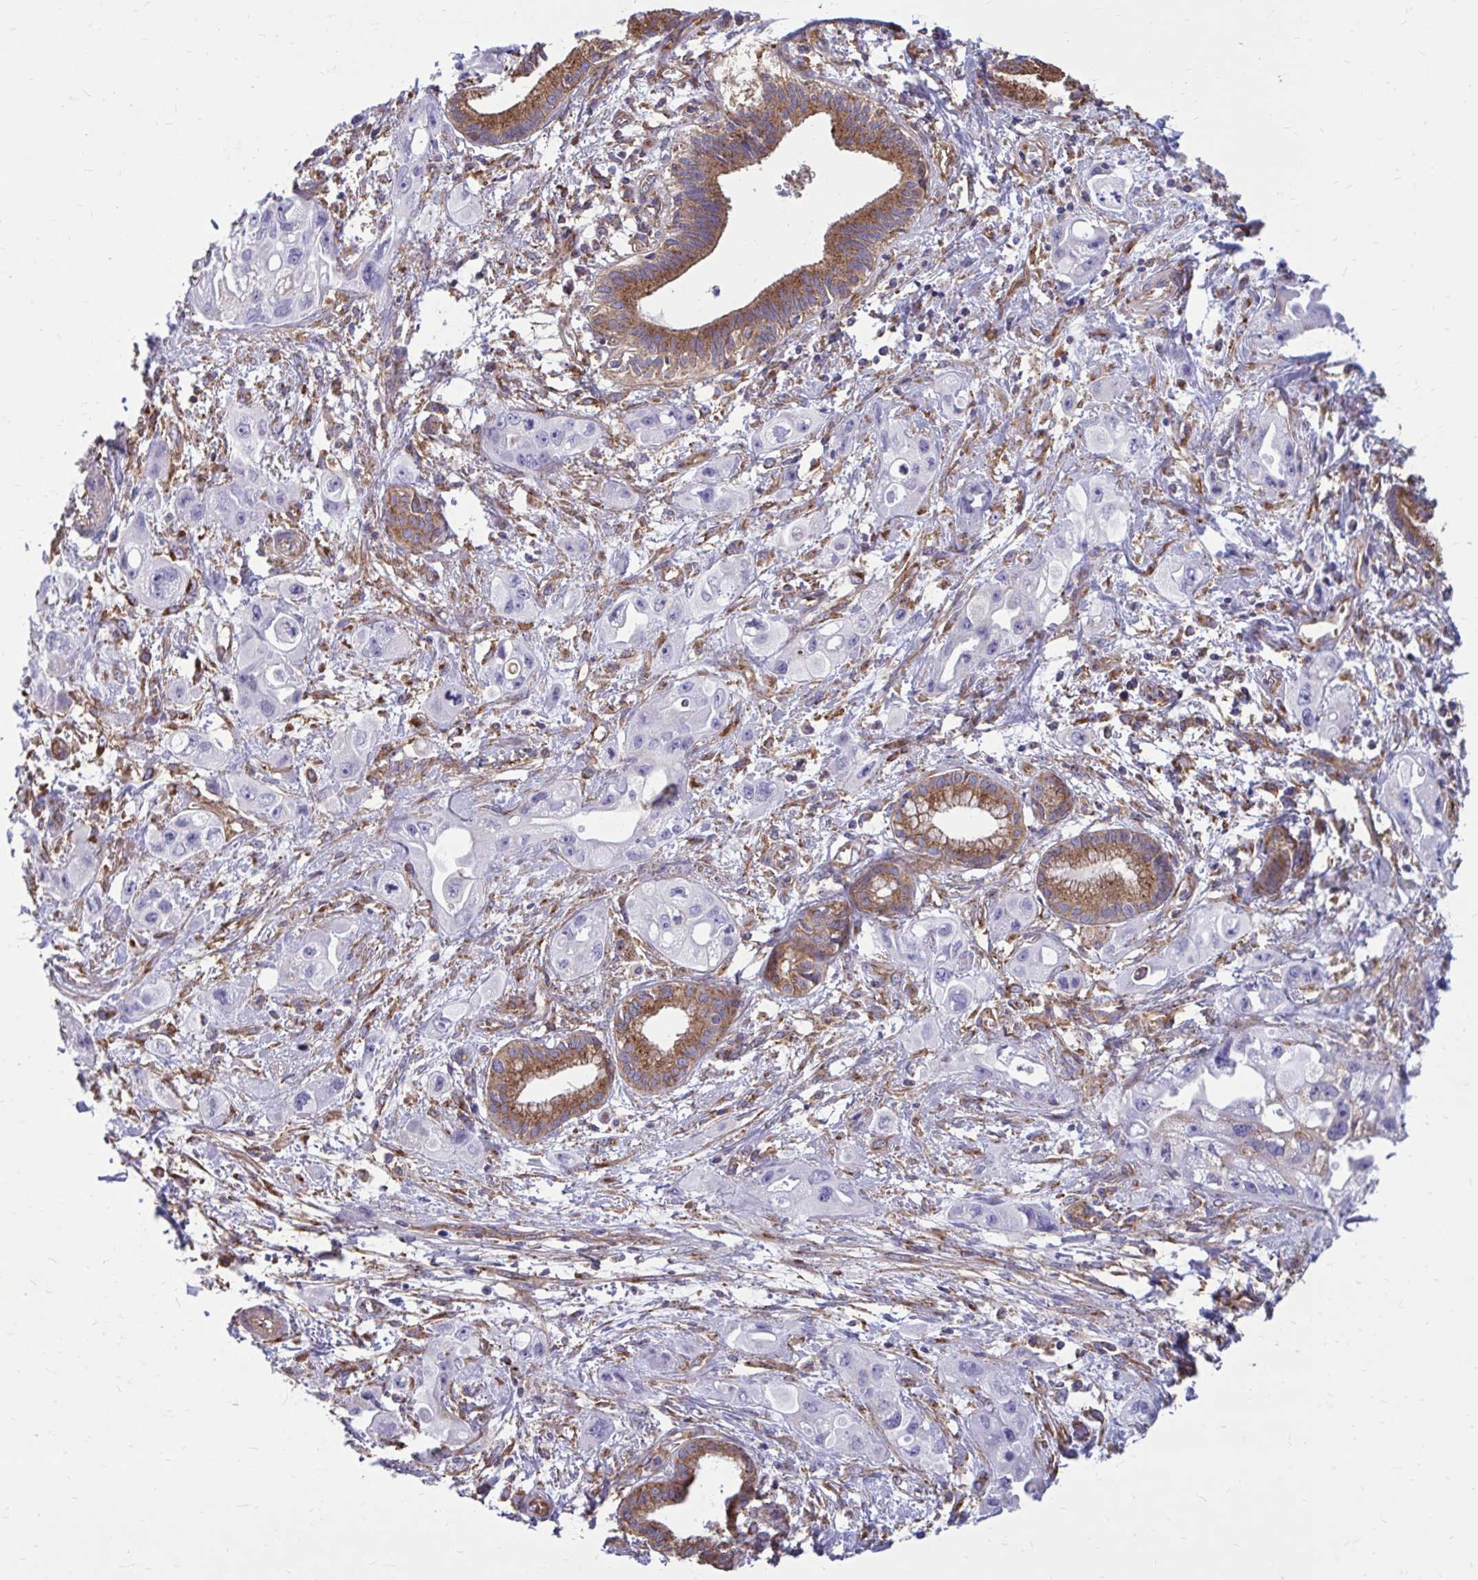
{"staining": {"intensity": "negative", "quantity": "none", "location": "none"}, "tissue": "pancreatic cancer", "cell_type": "Tumor cells", "image_type": "cancer", "snomed": [{"axis": "morphology", "description": "Adenocarcinoma, NOS"}, {"axis": "topography", "description": "Pancreas"}], "caption": "Immunohistochemical staining of human pancreatic cancer (adenocarcinoma) demonstrates no significant expression in tumor cells. (DAB (3,3'-diaminobenzidine) immunohistochemistry, high magnification).", "gene": "CLTA", "patient": {"sex": "female", "age": 66}}